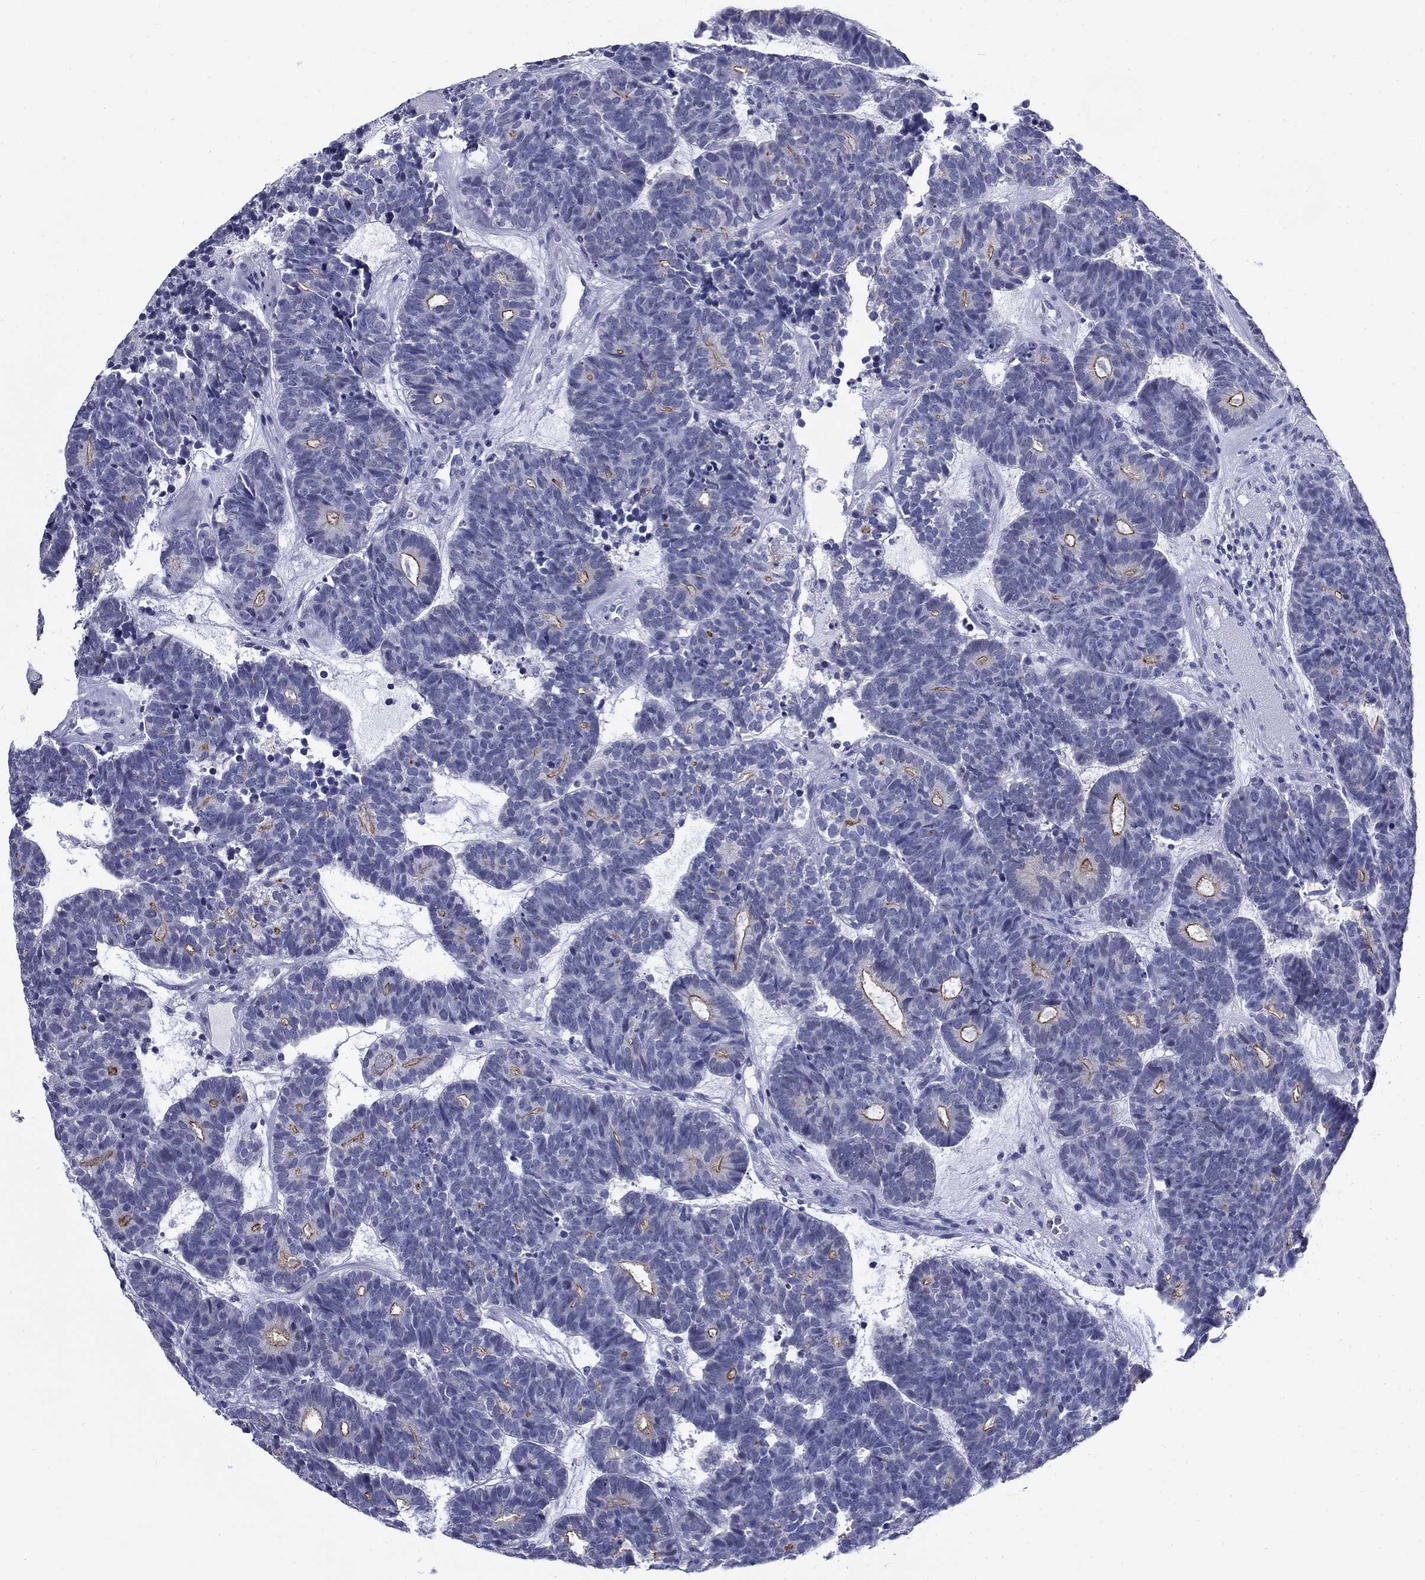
{"staining": {"intensity": "moderate", "quantity": "<25%", "location": "cytoplasmic/membranous"}, "tissue": "head and neck cancer", "cell_type": "Tumor cells", "image_type": "cancer", "snomed": [{"axis": "morphology", "description": "Adenocarcinoma, NOS"}, {"axis": "topography", "description": "Head-Neck"}], "caption": "Protein staining shows moderate cytoplasmic/membranous staining in about <25% of tumor cells in adenocarcinoma (head and neck).", "gene": "C4orf19", "patient": {"sex": "female", "age": 81}}